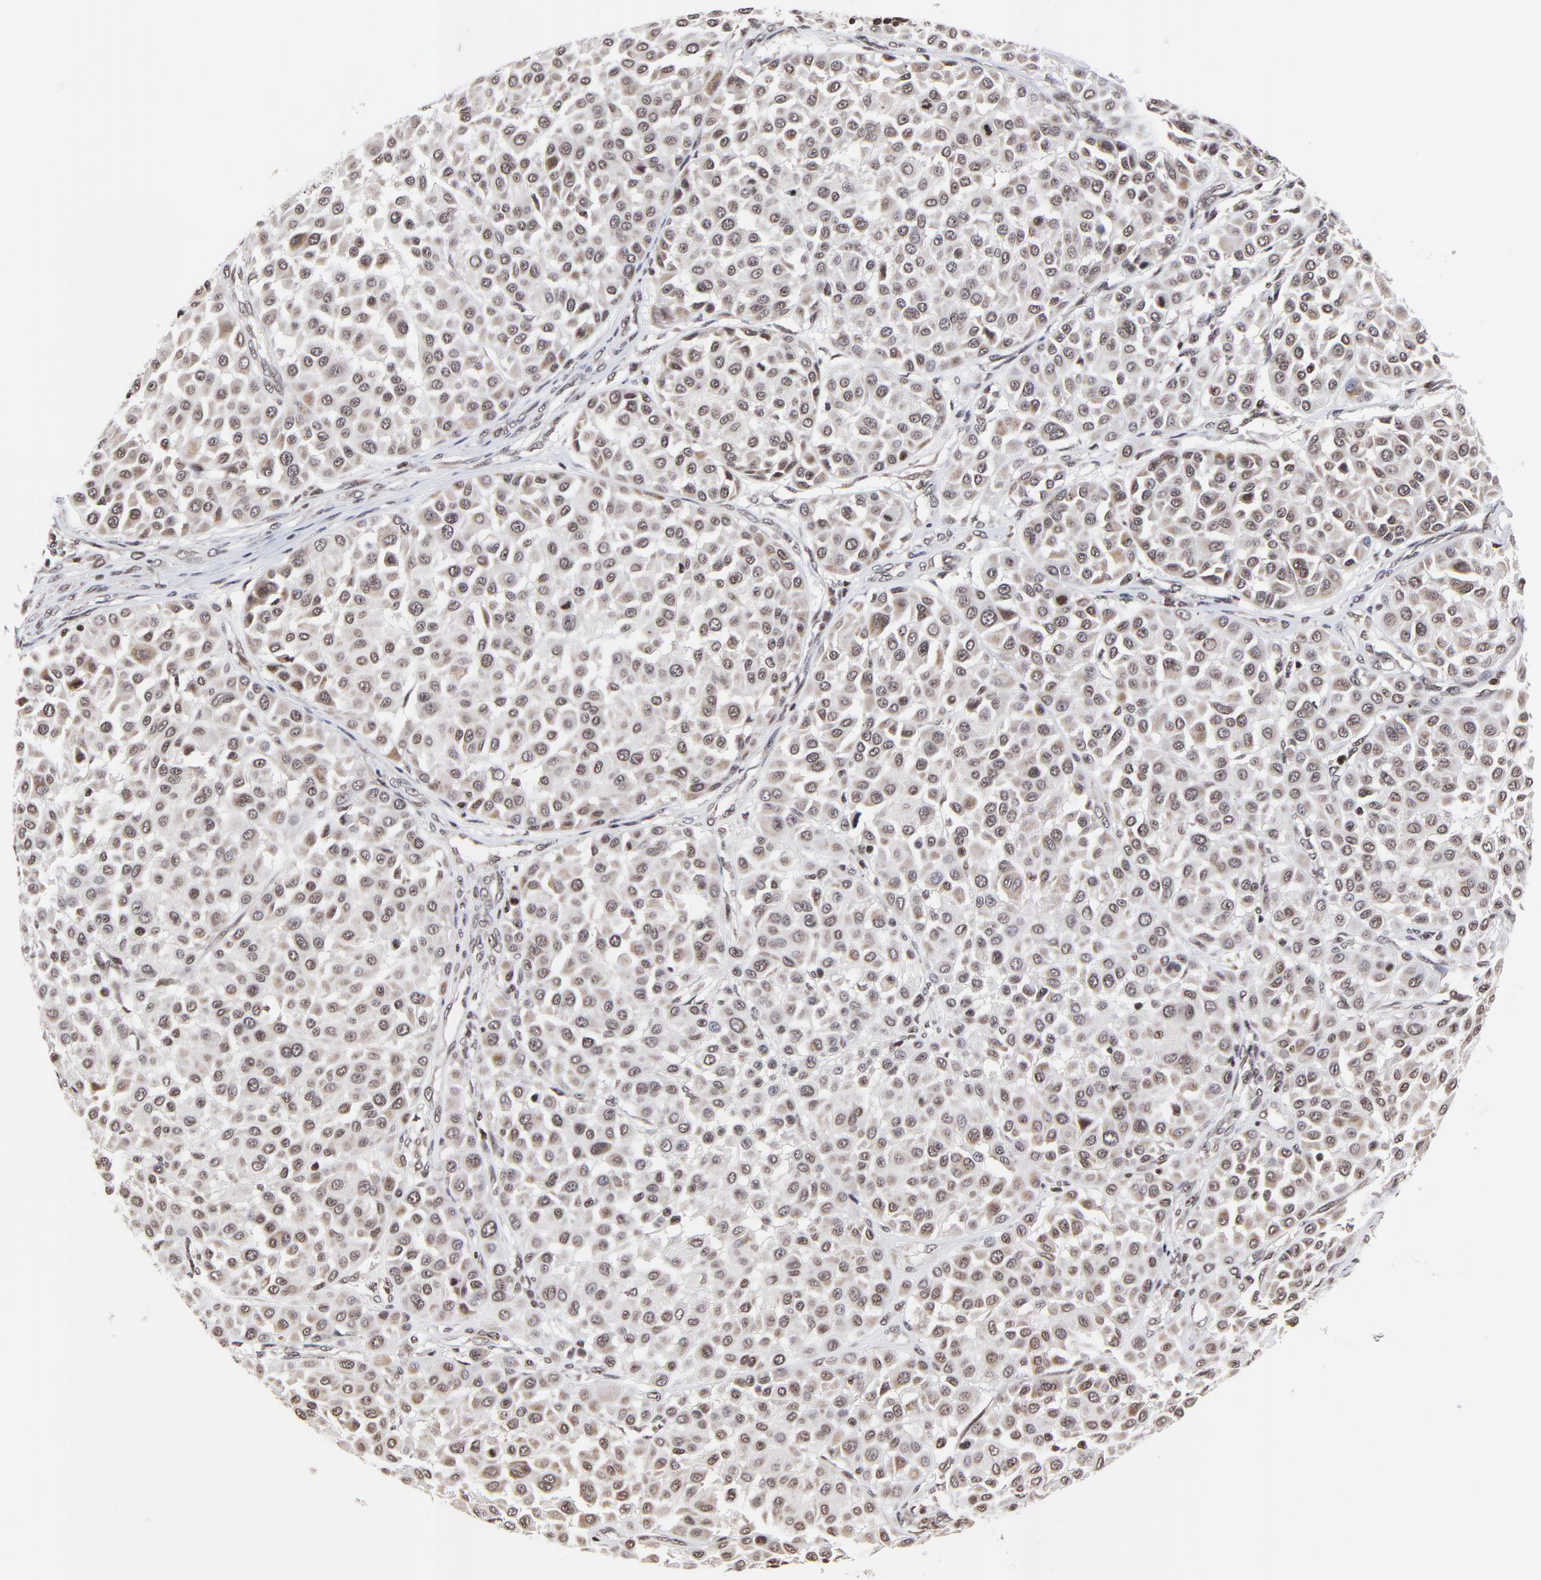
{"staining": {"intensity": "weak", "quantity": ">75%", "location": "cytoplasmic/membranous,nuclear"}, "tissue": "melanoma", "cell_type": "Tumor cells", "image_type": "cancer", "snomed": [{"axis": "morphology", "description": "Malignant melanoma, Metastatic site"}, {"axis": "topography", "description": "Soft tissue"}], "caption": "A brown stain labels weak cytoplasmic/membranous and nuclear staining of a protein in melanoma tumor cells. Using DAB (brown) and hematoxylin (blue) stains, captured at high magnification using brightfield microscopy.", "gene": "ZNF777", "patient": {"sex": "male", "age": 41}}